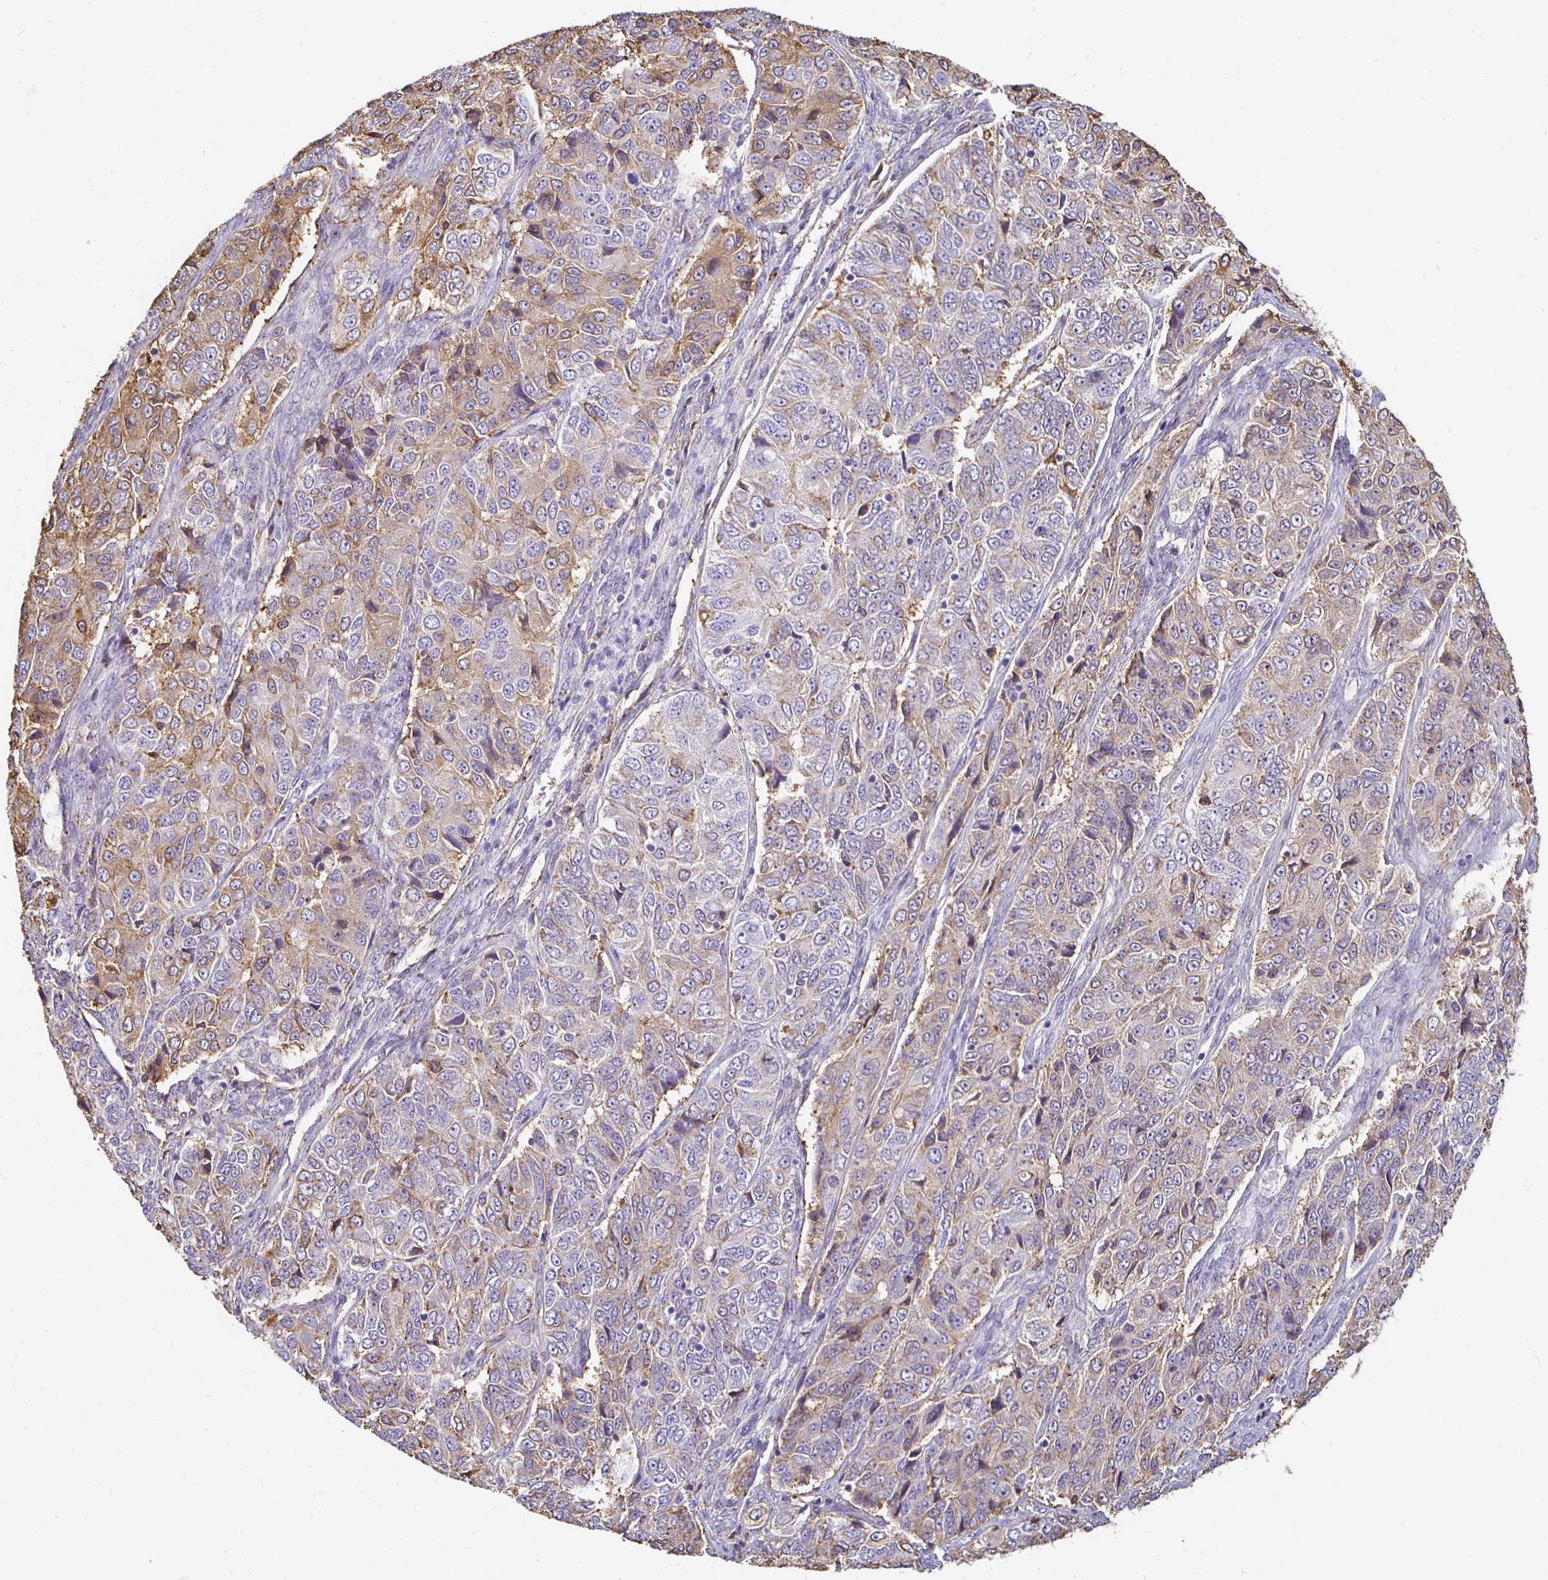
{"staining": {"intensity": "weak", "quantity": "25%-75%", "location": "cytoplasmic/membranous"}, "tissue": "ovarian cancer", "cell_type": "Tumor cells", "image_type": "cancer", "snomed": [{"axis": "morphology", "description": "Carcinoma, endometroid"}, {"axis": "topography", "description": "Ovary"}], "caption": "High-magnification brightfield microscopy of endometroid carcinoma (ovarian) stained with DAB (brown) and counterstained with hematoxylin (blue). tumor cells exhibit weak cytoplasmic/membranous expression is identified in approximately25%-75% of cells.", "gene": "TAS1R3", "patient": {"sex": "female", "age": 51}}